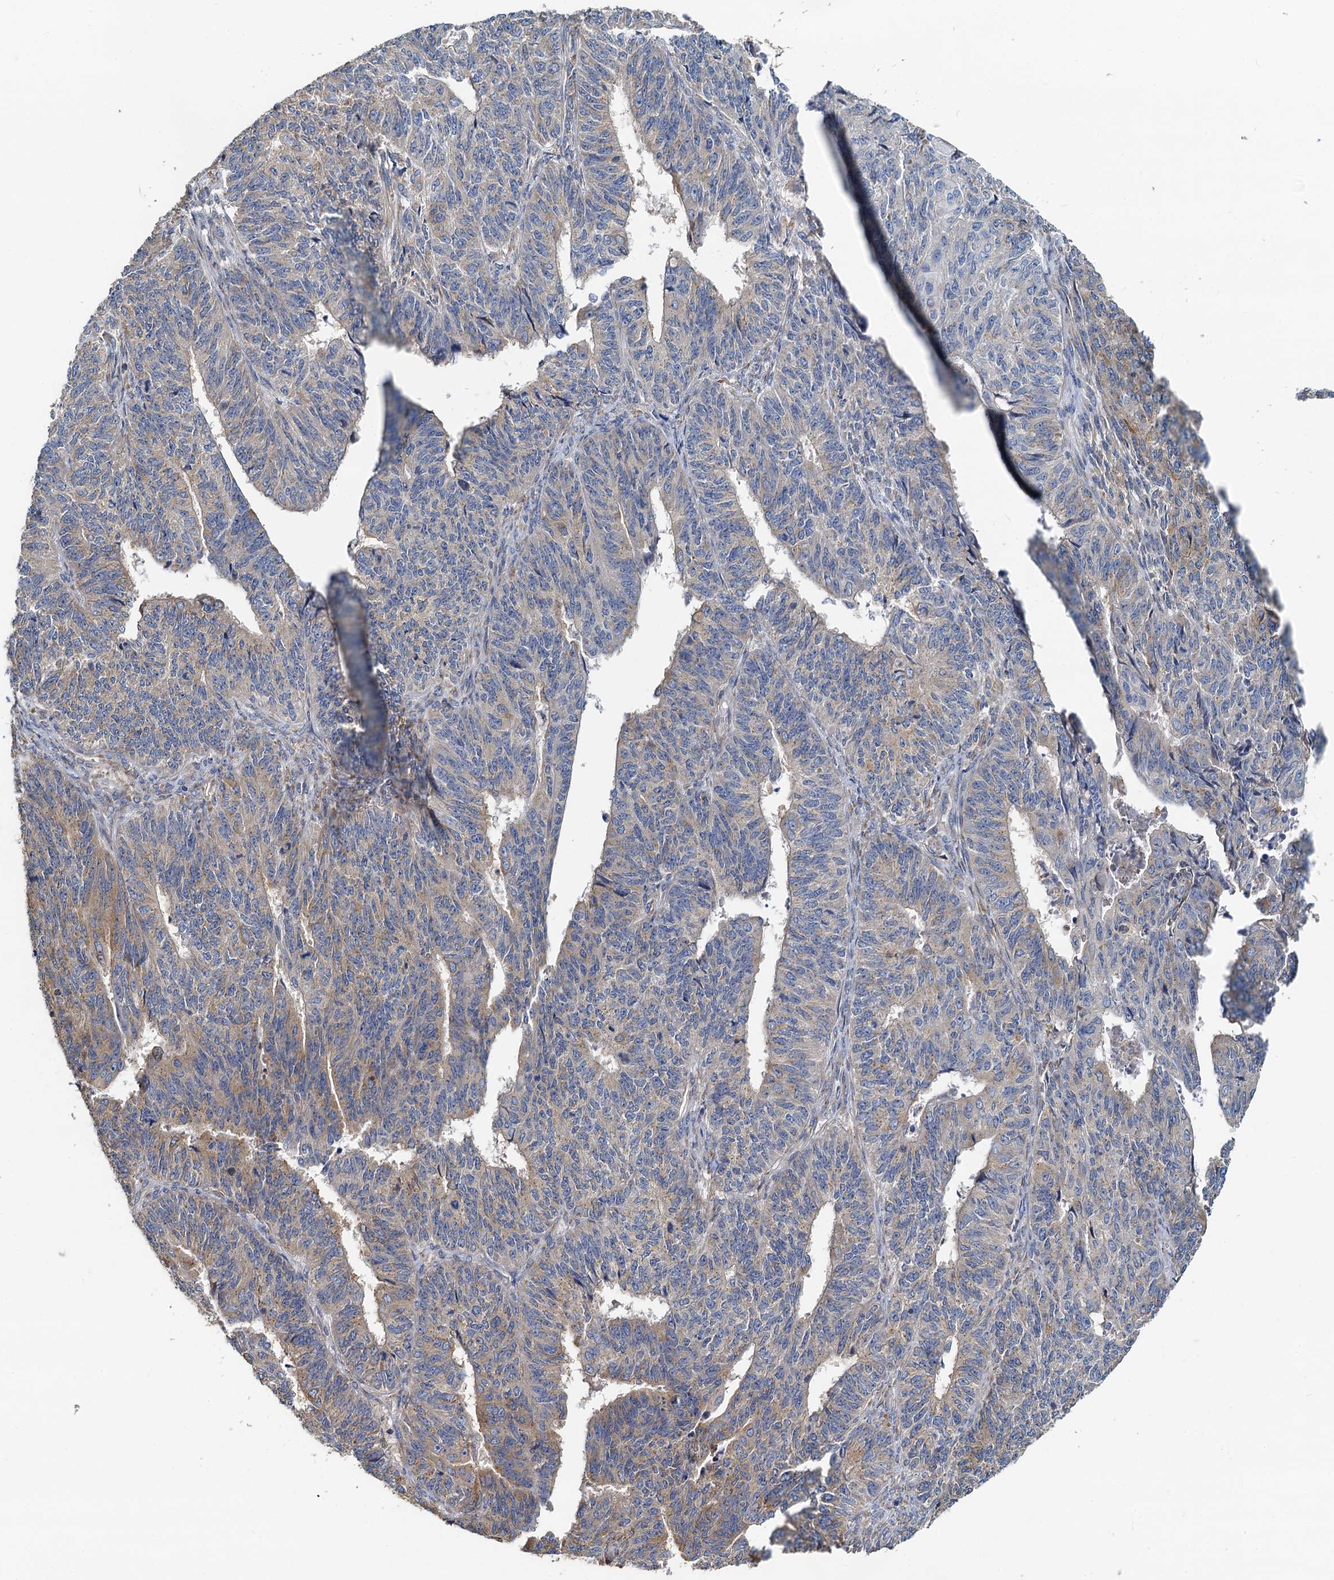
{"staining": {"intensity": "weak", "quantity": "25%-75%", "location": "cytoplasmic/membranous"}, "tissue": "endometrial cancer", "cell_type": "Tumor cells", "image_type": "cancer", "snomed": [{"axis": "morphology", "description": "Adenocarcinoma, NOS"}, {"axis": "topography", "description": "Endometrium"}], "caption": "A brown stain shows weak cytoplasmic/membranous staining of a protein in endometrial cancer tumor cells.", "gene": "NKAPD1", "patient": {"sex": "female", "age": 32}}